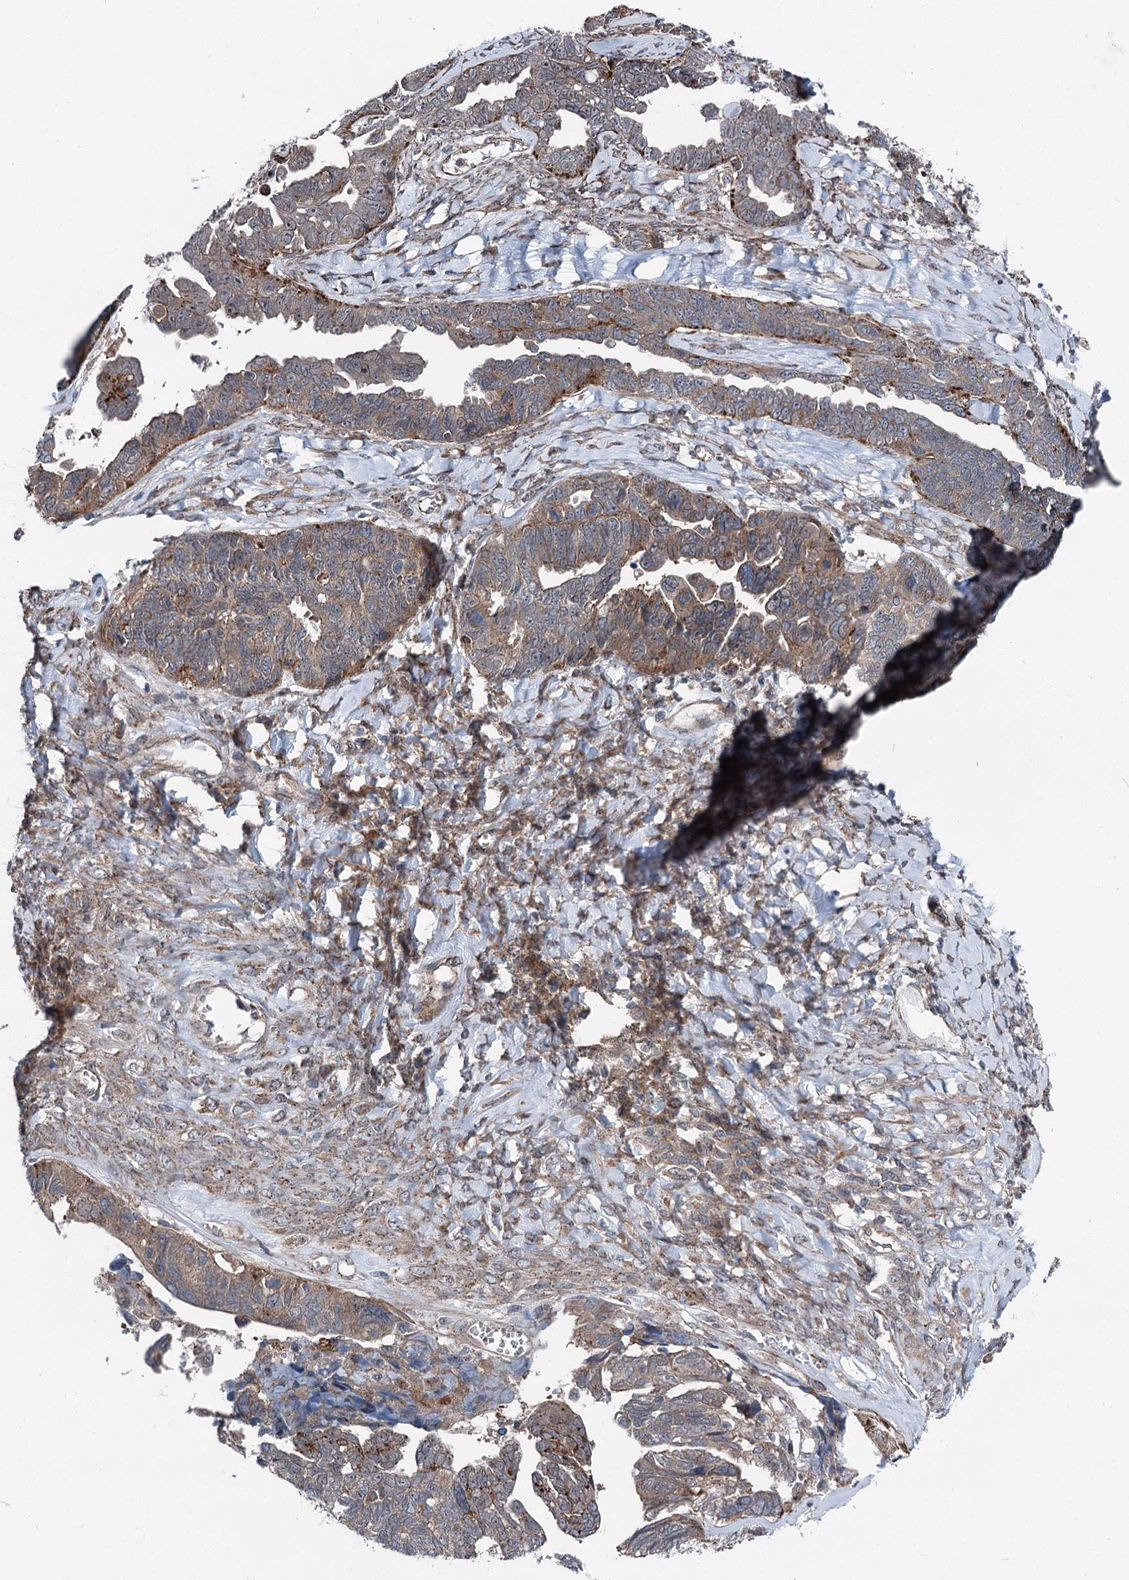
{"staining": {"intensity": "weak", "quantity": ">75%", "location": "cytoplasmic/membranous"}, "tissue": "ovarian cancer", "cell_type": "Tumor cells", "image_type": "cancer", "snomed": [{"axis": "morphology", "description": "Cystadenocarcinoma, serous, NOS"}, {"axis": "topography", "description": "Ovary"}], "caption": "Weak cytoplasmic/membranous protein positivity is seen in approximately >75% of tumor cells in ovarian cancer (serous cystadenocarcinoma).", "gene": "POLR1D", "patient": {"sex": "female", "age": 79}}